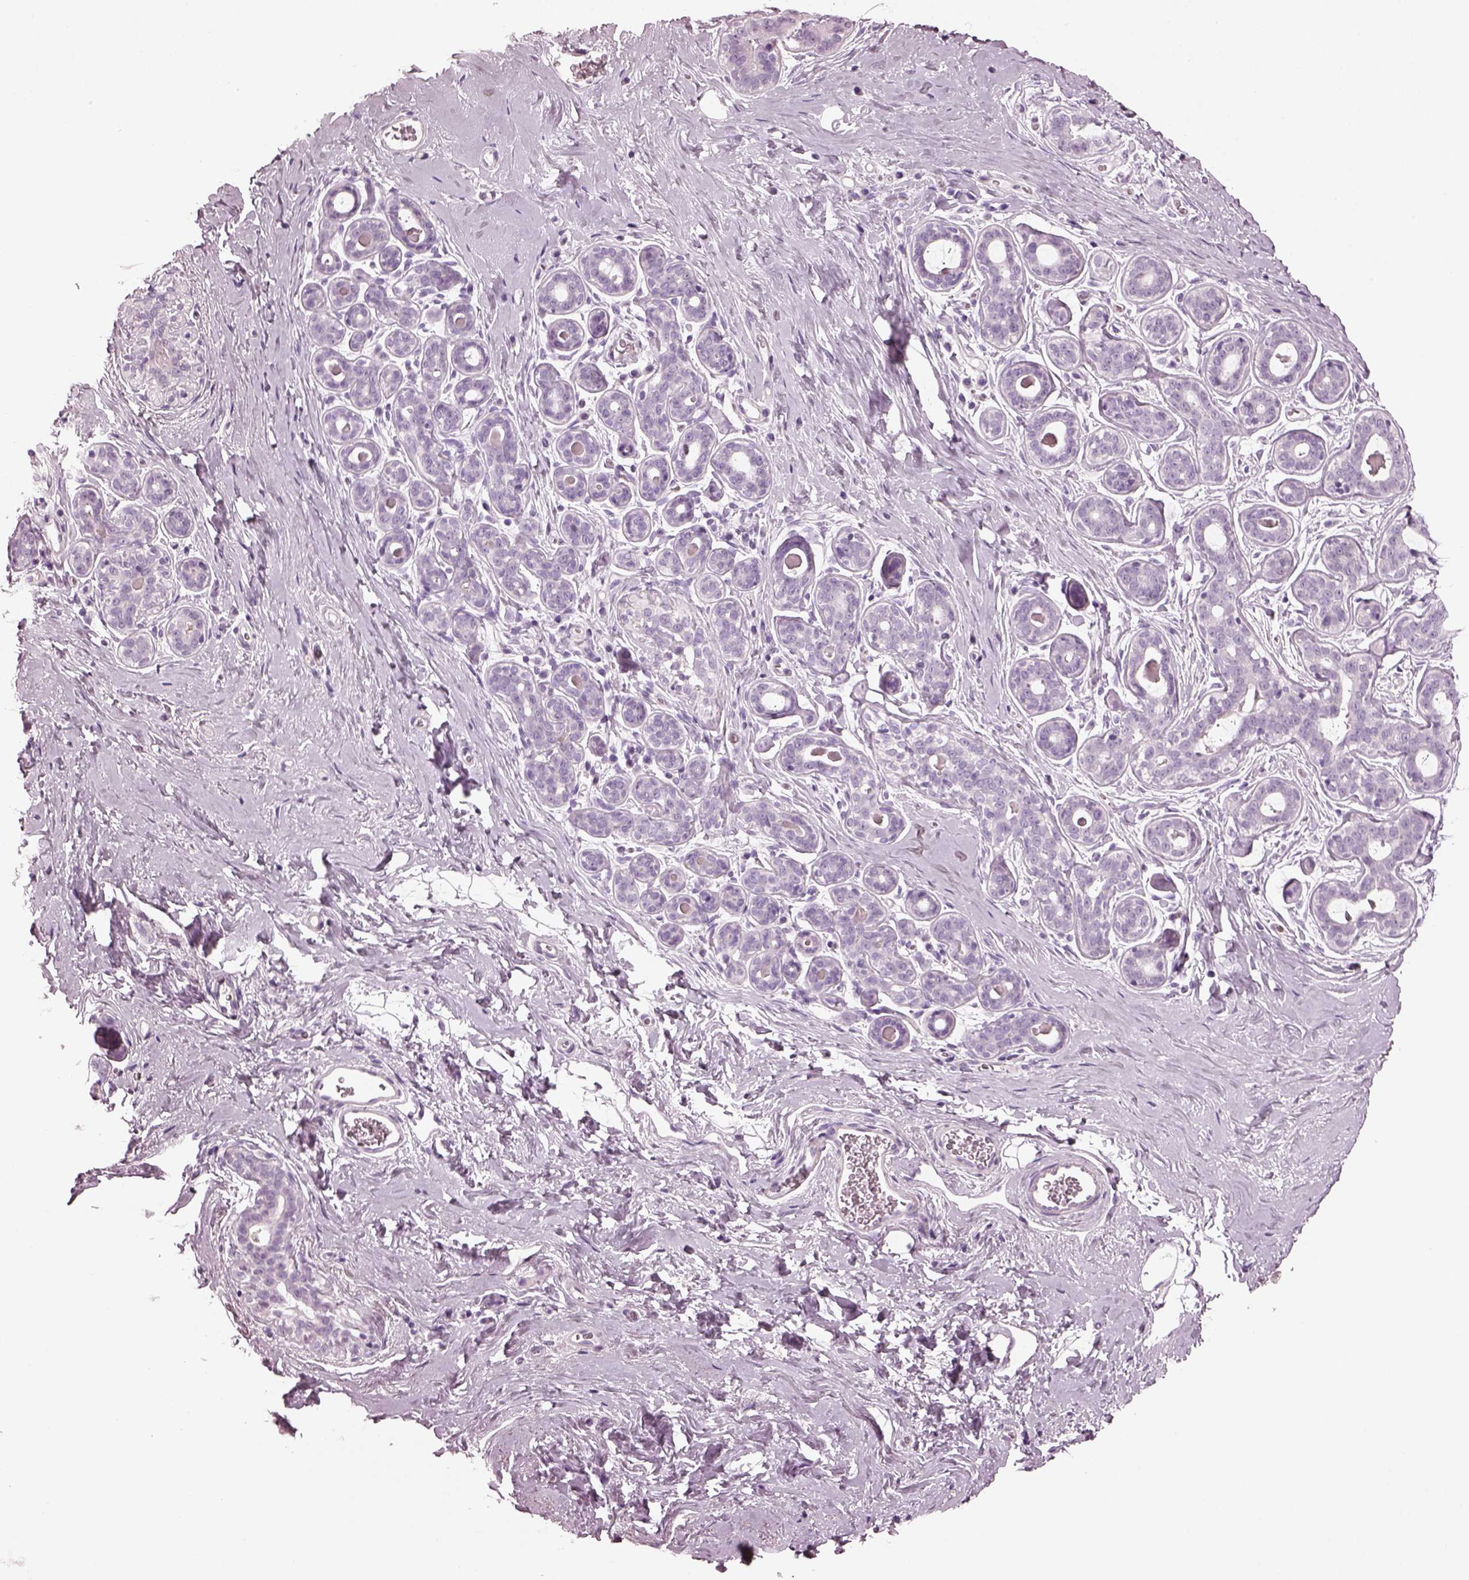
{"staining": {"intensity": "negative", "quantity": "none", "location": "none"}, "tissue": "breast", "cell_type": "Adipocytes", "image_type": "normal", "snomed": [{"axis": "morphology", "description": "Normal tissue, NOS"}, {"axis": "topography", "description": "Skin"}, {"axis": "topography", "description": "Breast"}], "caption": "Immunohistochemistry image of benign breast: human breast stained with DAB displays no significant protein staining in adipocytes. (Stains: DAB IHC with hematoxylin counter stain, Microscopy: brightfield microscopy at high magnification).", "gene": "PDC", "patient": {"sex": "female", "age": 43}}